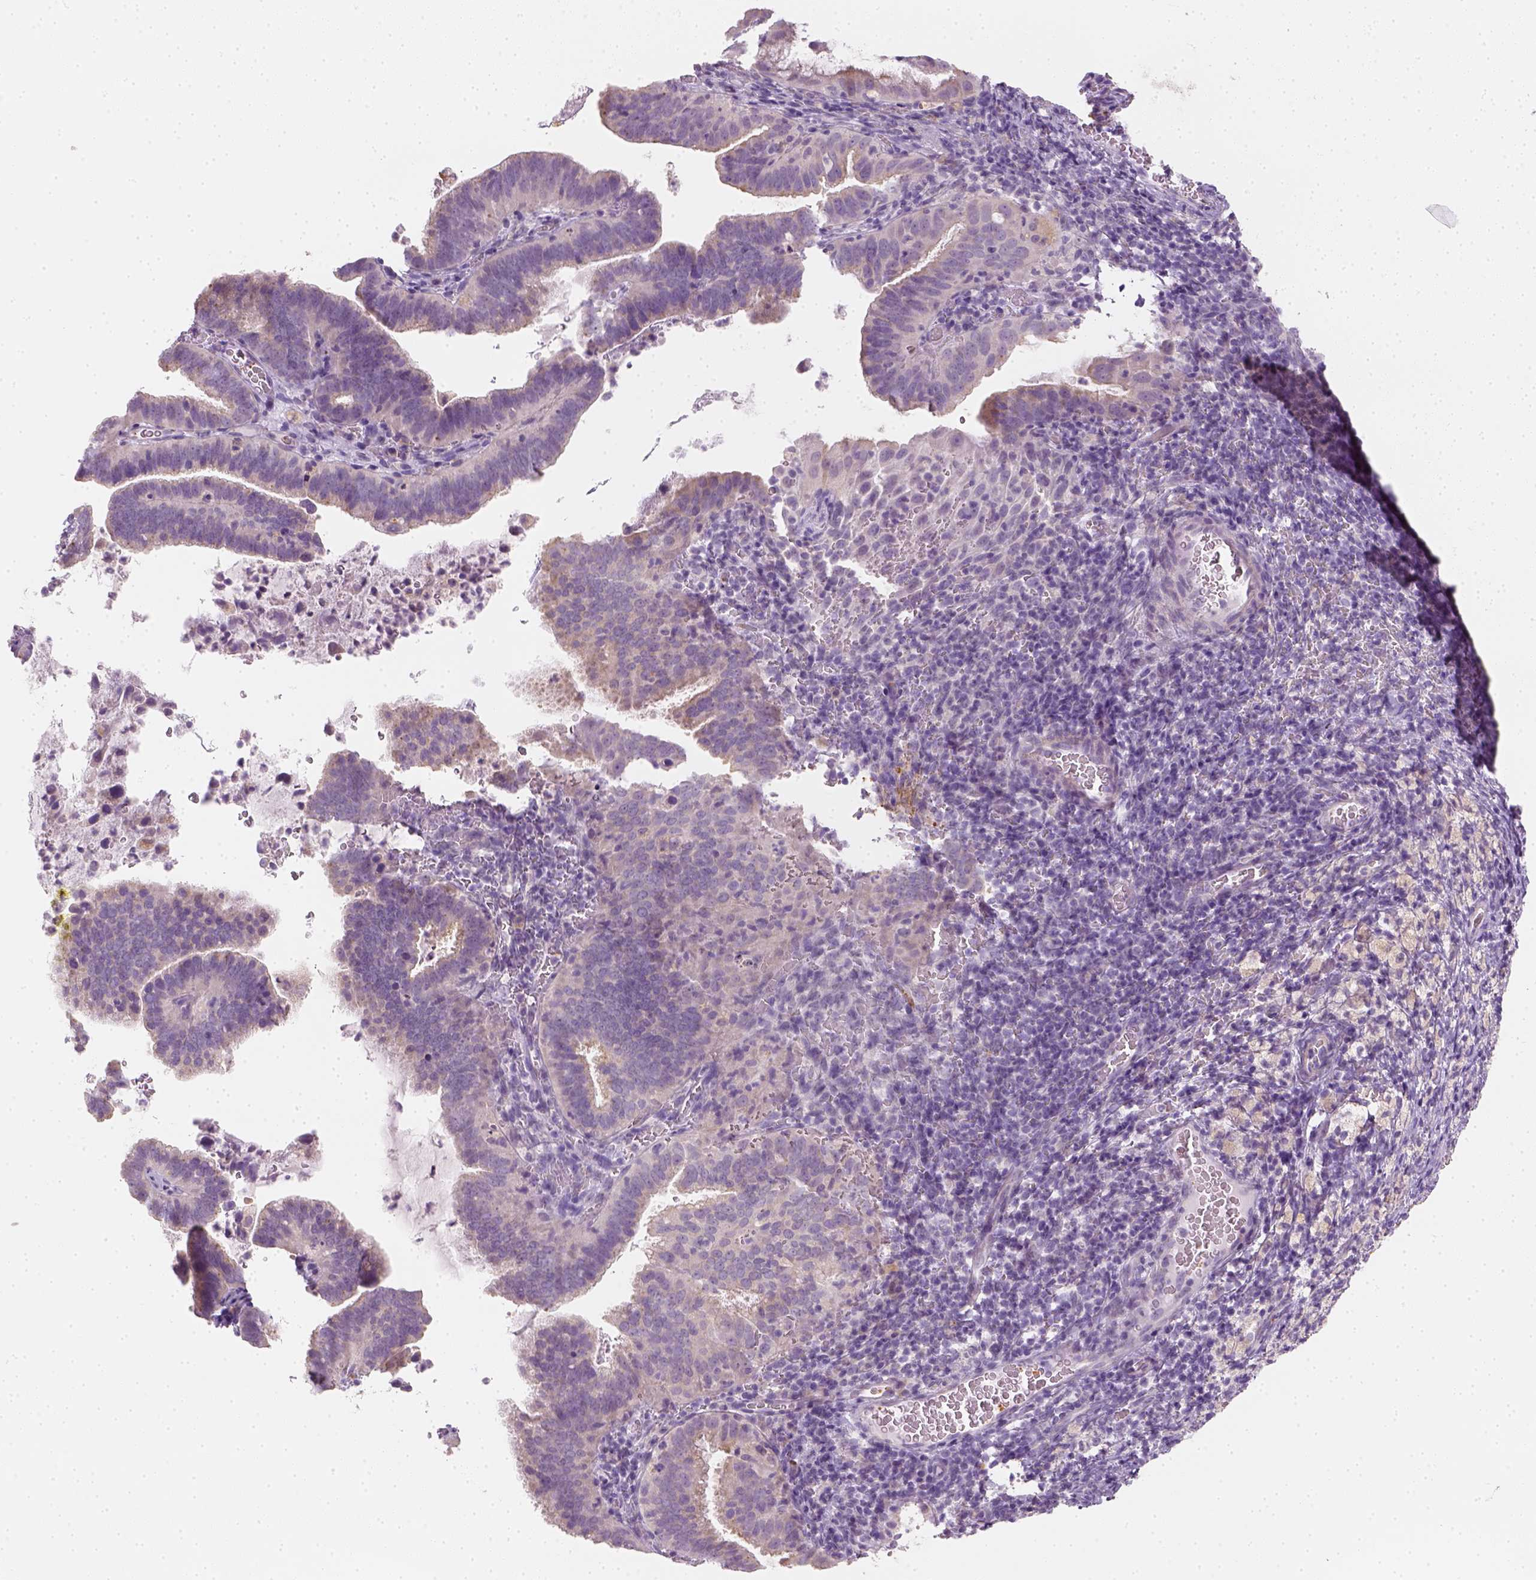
{"staining": {"intensity": "negative", "quantity": "none", "location": "none"}, "tissue": "cervical cancer", "cell_type": "Tumor cells", "image_type": "cancer", "snomed": [{"axis": "morphology", "description": "Adenocarcinoma, NOS"}, {"axis": "topography", "description": "Cervix"}], "caption": "IHC histopathology image of human adenocarcinoma (cervical) stained for a protein (brown), which shows no expression in tumor cells.", "gene": "FAM163B", "patient": {"sex": "female", "age": 61}}